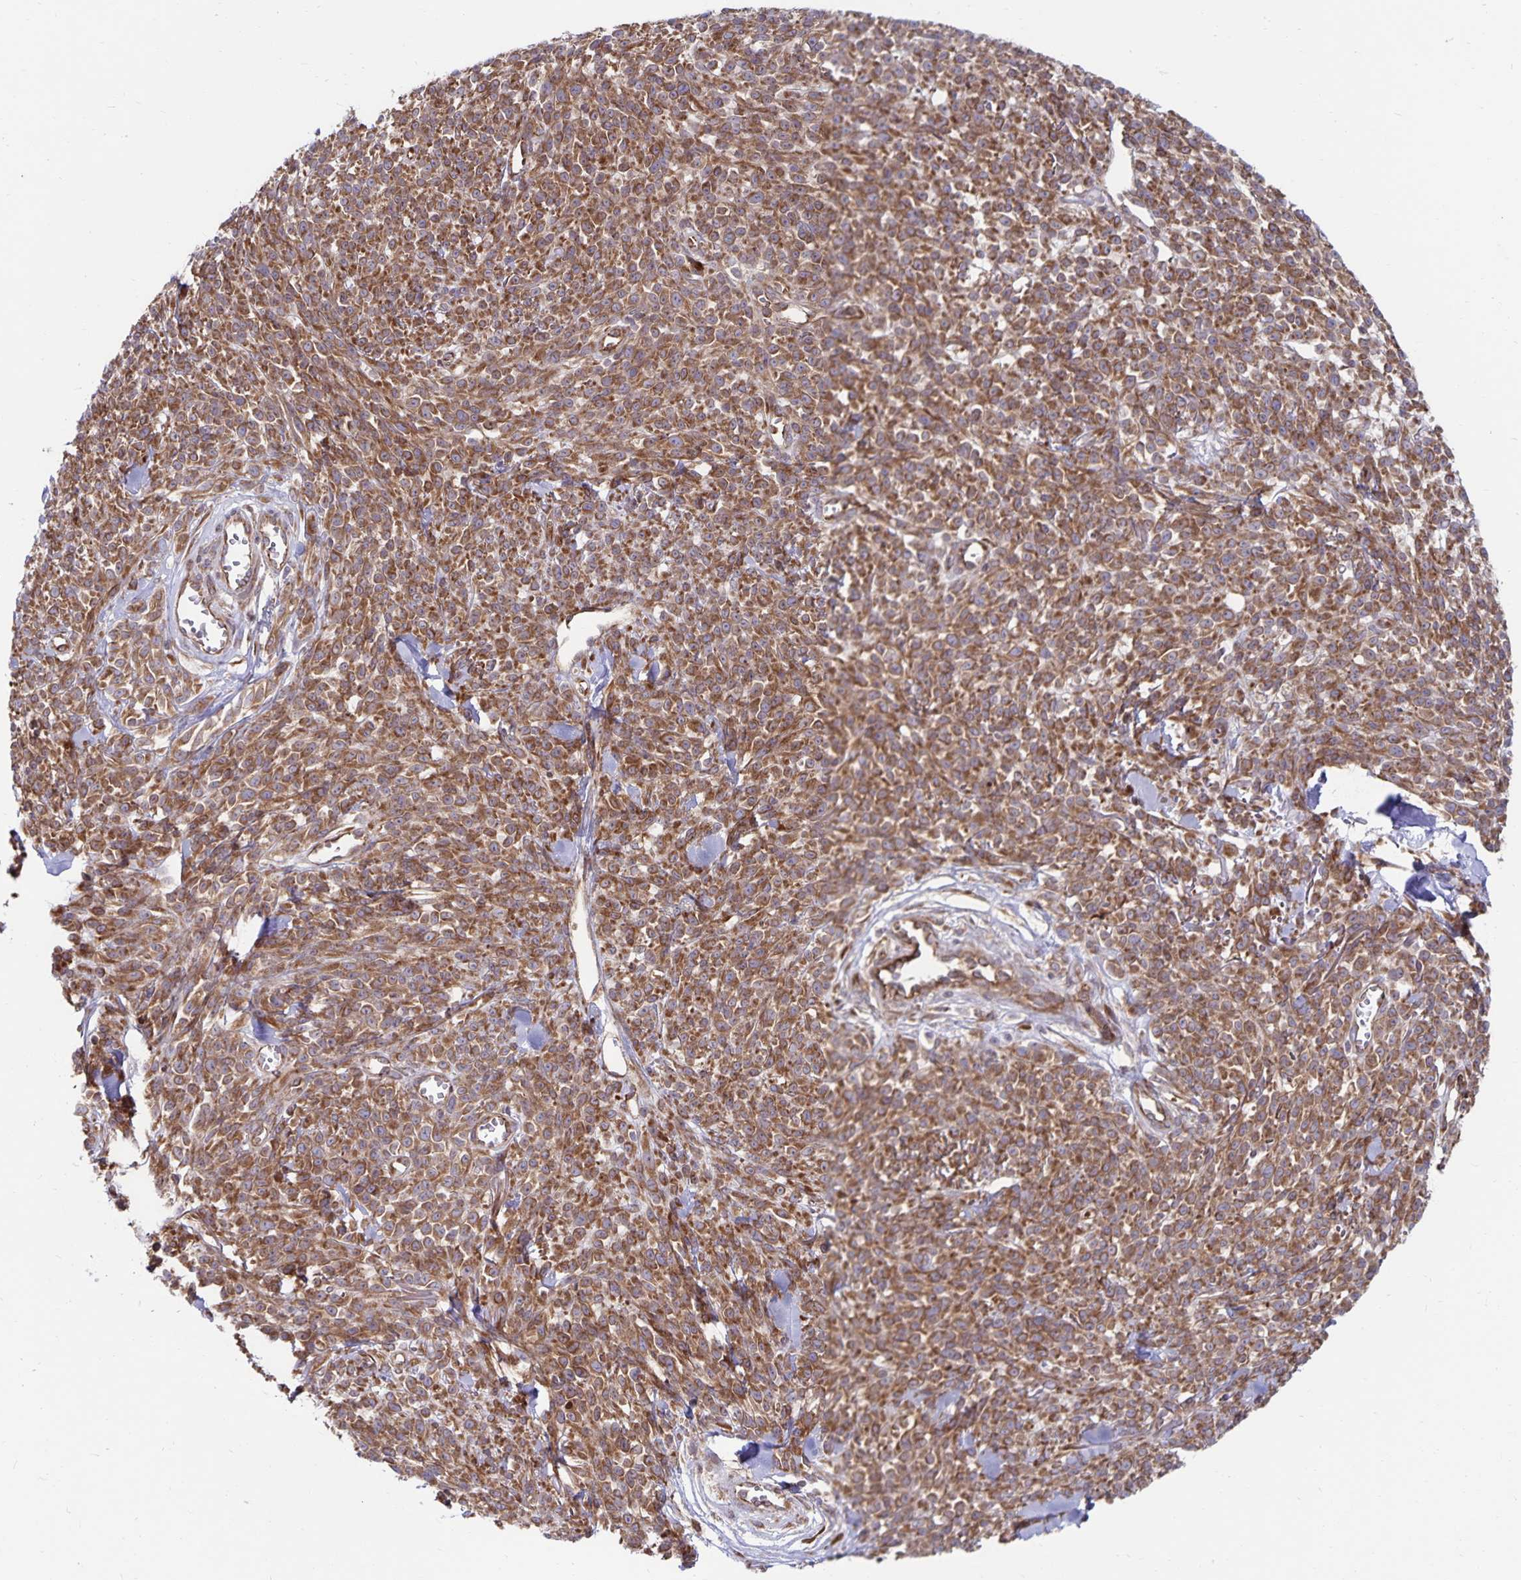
{"staining": {"intensity": "moderate", "quantity": ">75%", "location": "cytoplasmic/membranous"}, "tissue": "melanoma", "cell_type": "Tumor cells", "image_type": "cancer", "snomed": [{"axis": "morphology", "description": "Malignant melanoma, NOS"}, {"axis": "topography", "description": "Skin"}, {"axis": "topography", "description": "Skin of trunk"}], "caption": "Human melanoma stained for a protein (brown) demonstrates moderate cytoplasmic/membranous positive positivity in approximately >75% of tumor cells.", "gene": "SEC62", "patient": {"sex": "male", "age": 74}}